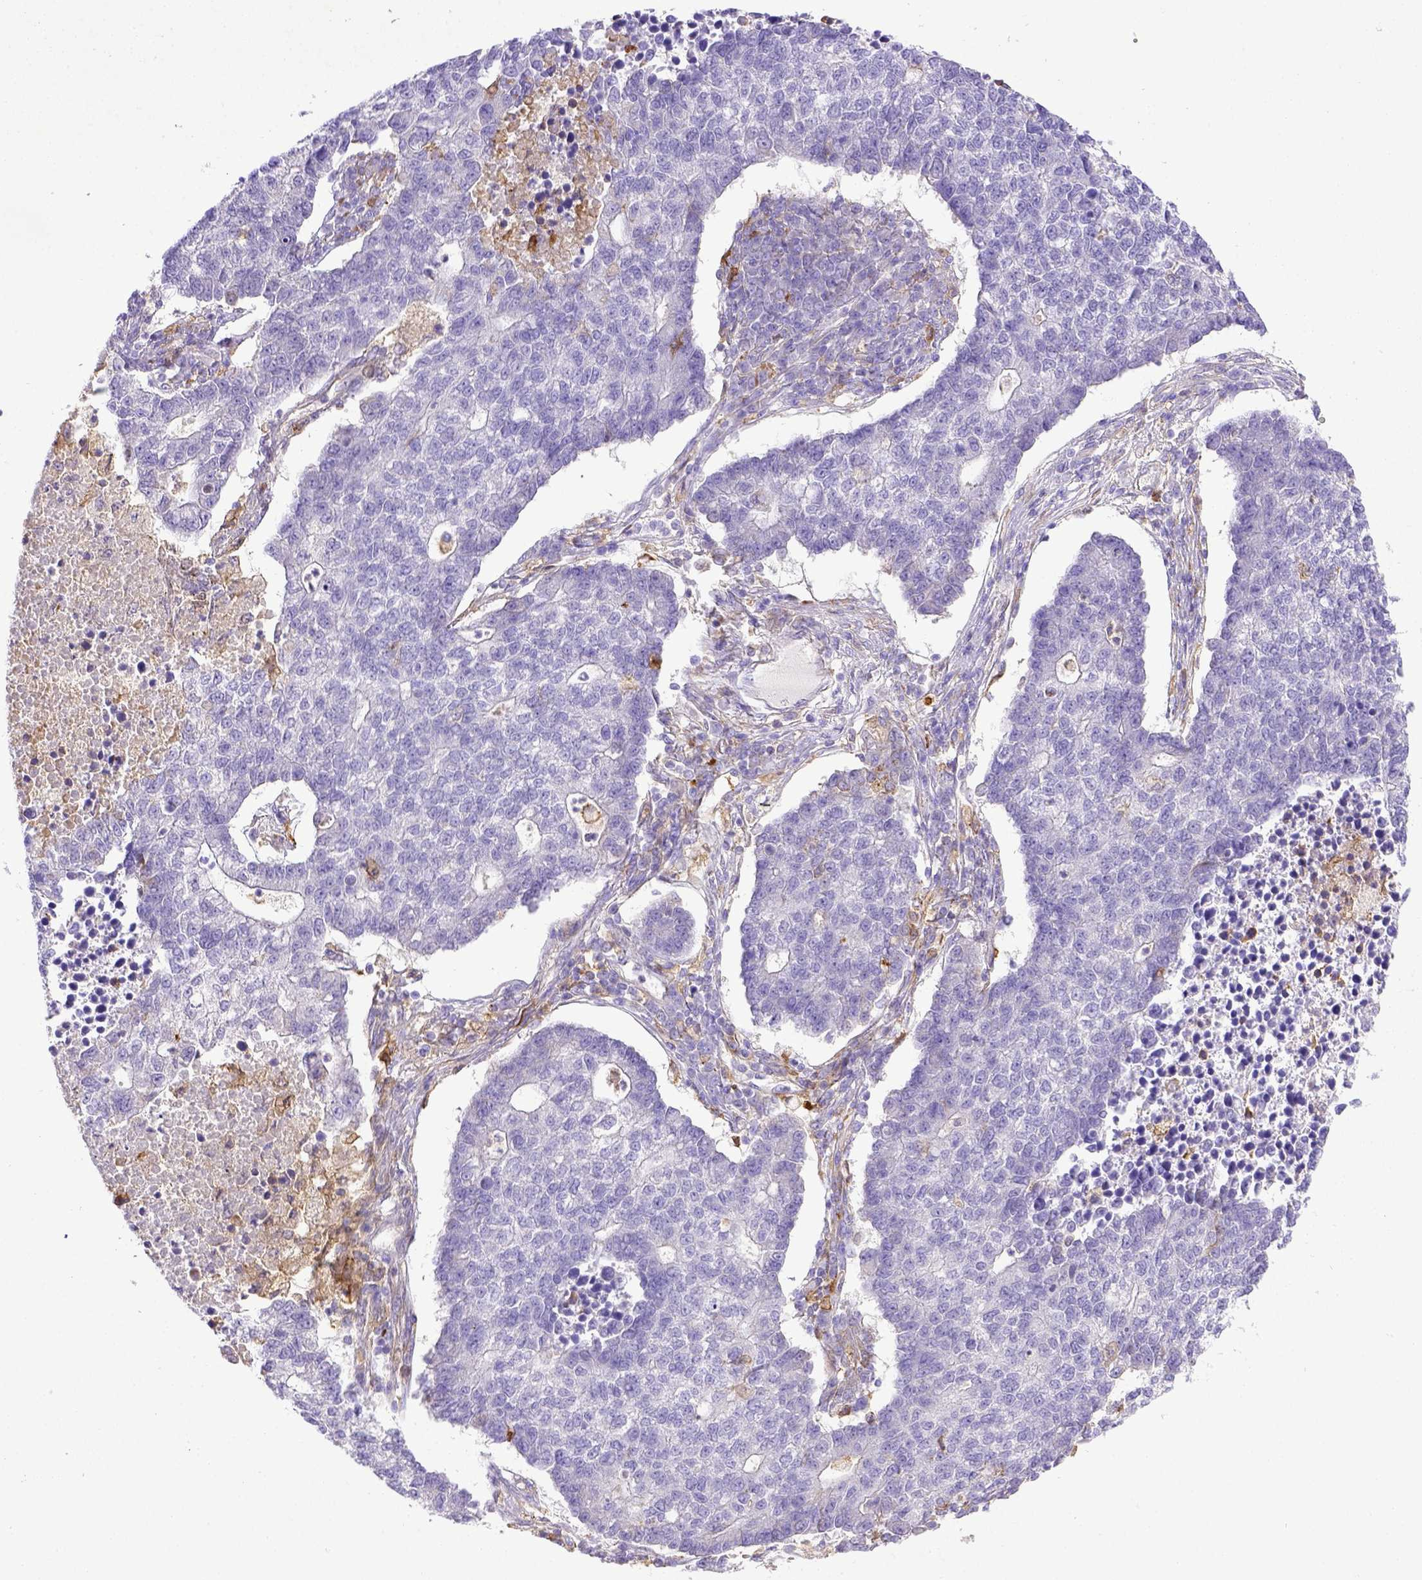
{"staining": {"intensity": "negative", "quantity": "none", "location": "none"}, "tissue": "lung cancer", "cell_type": "Tumor cells", "image_type": "cancer", "snomed": [{"axis": "morphology", "description": "Adenocarcinoma, NOS"}, {"axis": "topography", "description": "Lung"}], "caption": "Lung cancer (adenocarcinoma) stained for a protein using immunohistochemistry (IHC) exhibits no staining tumor cells.", "gene": "CD40", "patient": {"sex": "male", "age": 57}}